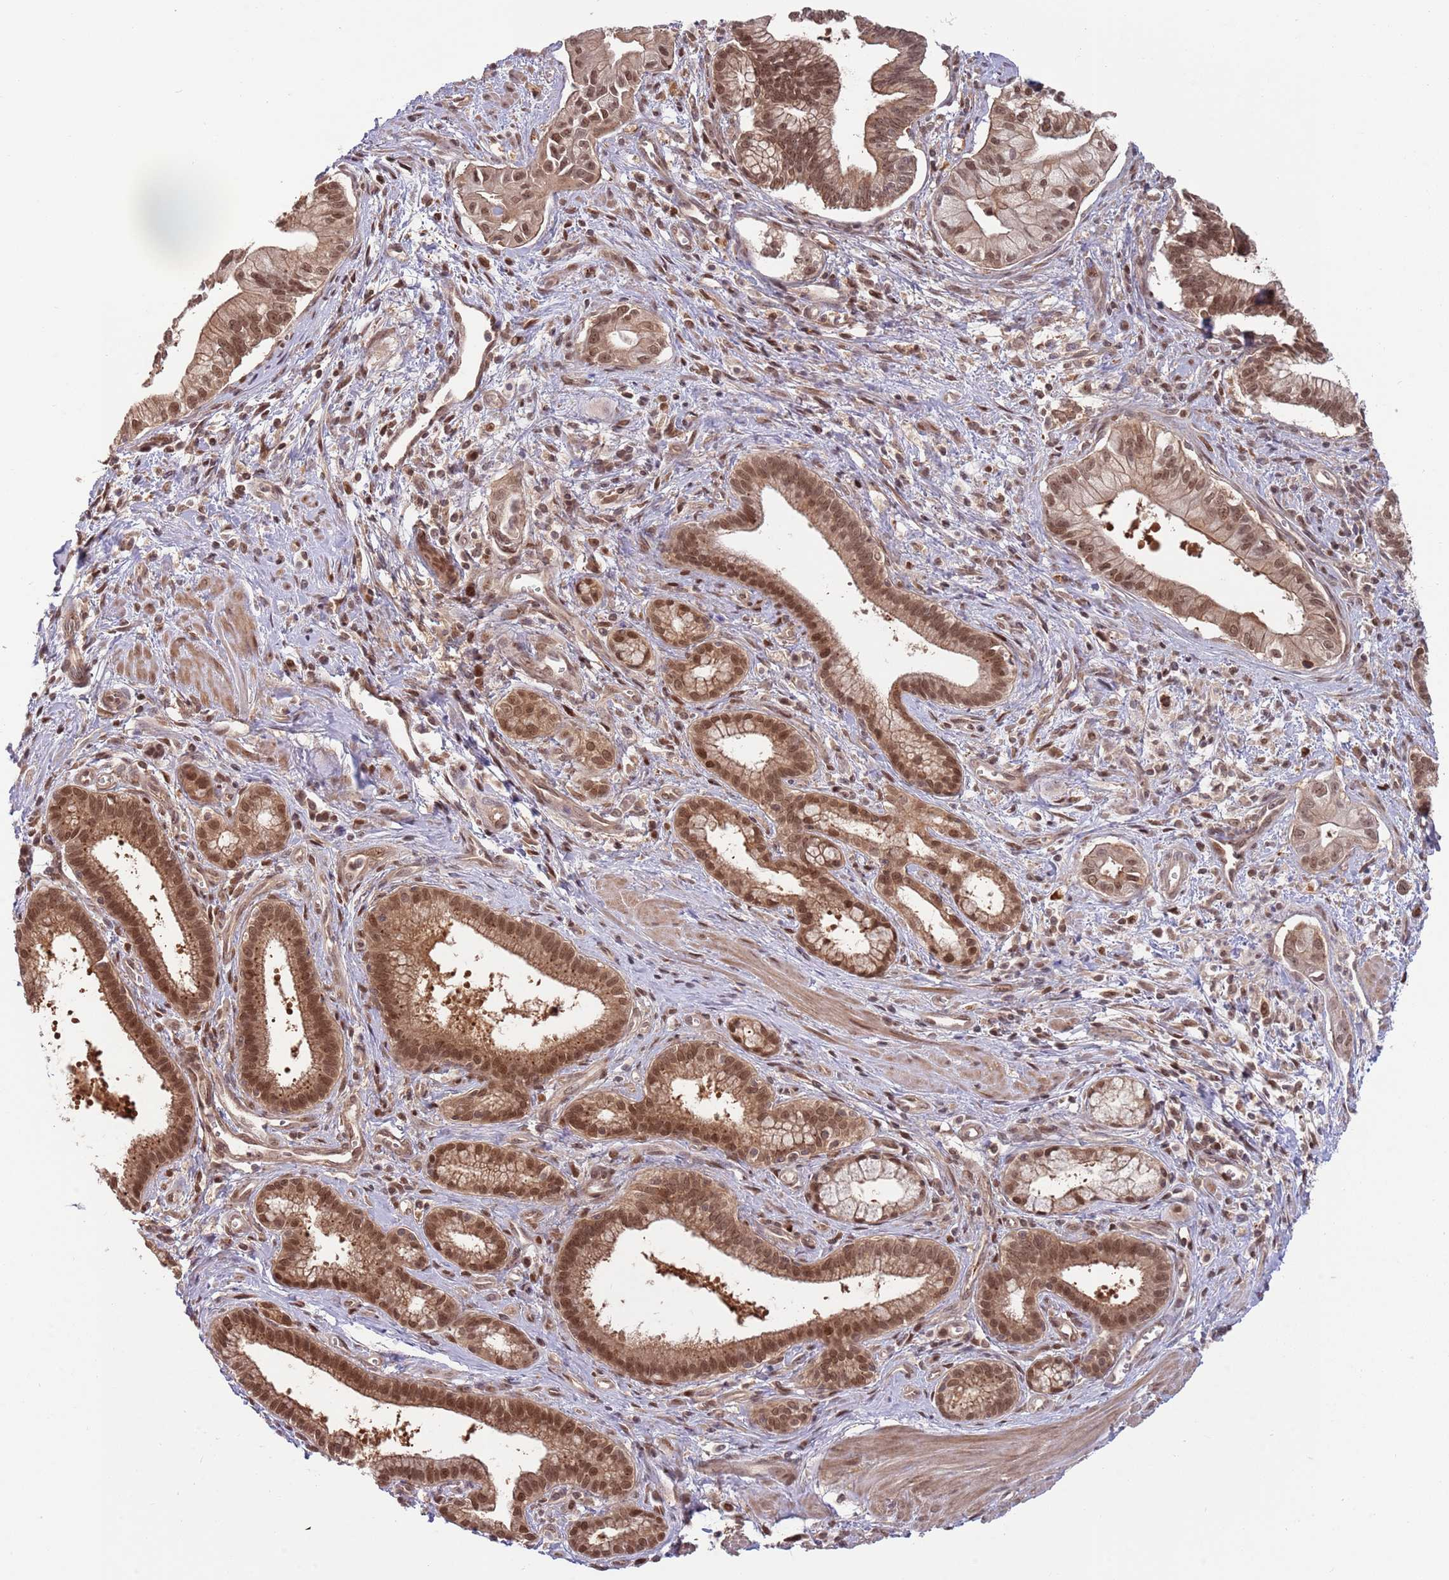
{"staining": {"intensity": "strong", "quantity": ">75%", "location": "cytoplasmic/membranous,nuclear"}, "tissue": "pancreatic cancer", "cell_type": "Tumor cells", "image_type": "cancer", "snomed": [{"axis": "morphology", "description": "Adenocarcinoma, NOS"}, {"axis": "topography", "description": "Pancreas"}], "caption": "Immunohistochemical staining of pancreatic cancer (adenocarcinoma) shows high levels of strong cytoplasmic/membranous and nuclear expression in about >75% of tumor cells.", "gene": "SALL1", "patient": {"sex": "male", "age": 78}}